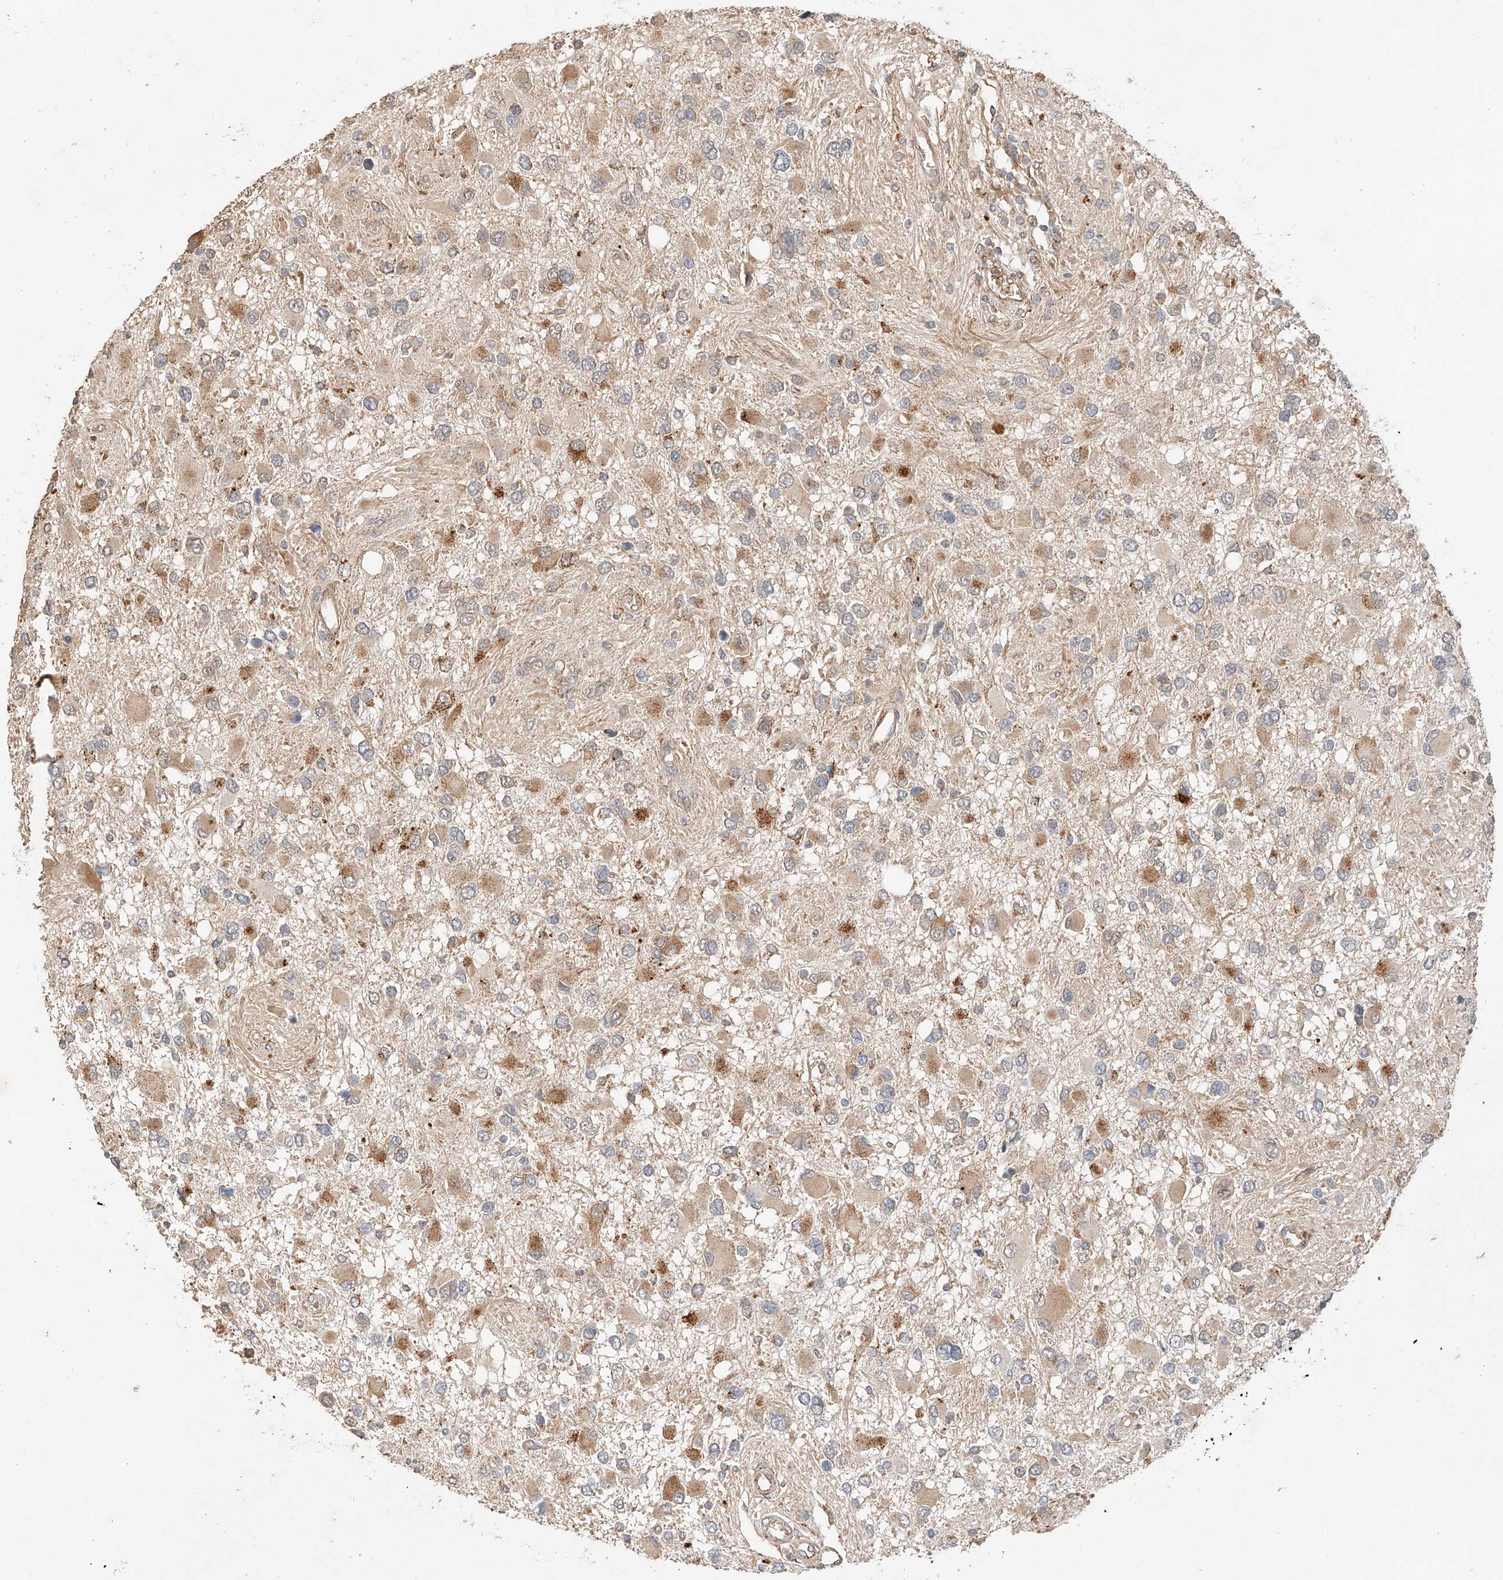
{"staining": {"intensity": "moderate", "quantity": "25%-75%", "location": "cytoplasmic/membranous"}, "tissue": "glioma", "cell_type": "Tumor cells", "image_type": "cancer", "snomed": [{"axis": "morphology", "description": "Glioma, malignant, High grade"}, {"axis": "topography", "description": "Brain"}], "caption": "Immunohistochemical staining of human malignant high-grade glioma exhibits medium levels of moderate cytoplasmic/membranous staining in approximately 25%-75% of tumor cells.", "gene": "SUSD6", "patient": {"sex": "male", "age": 53}}